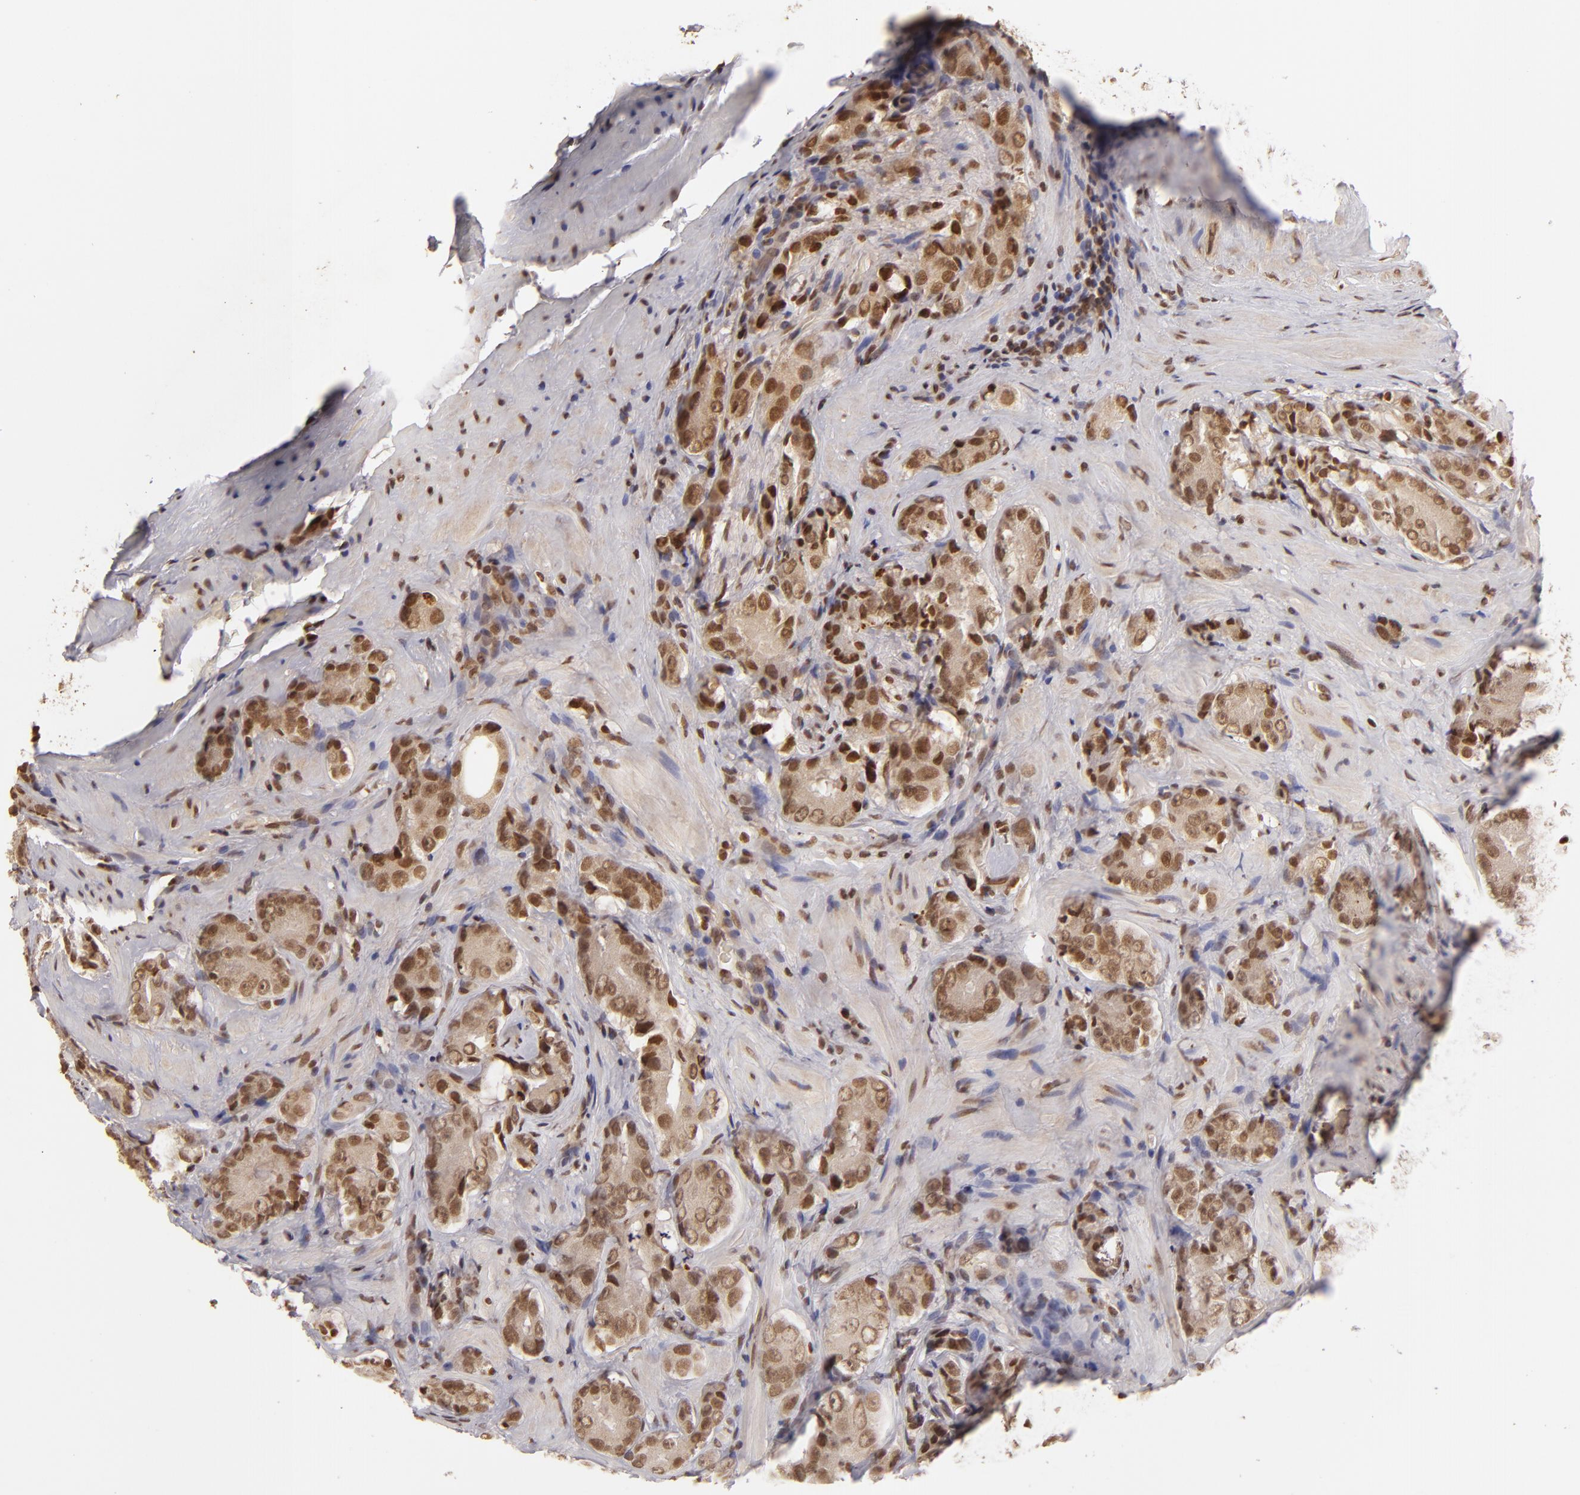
{"staining": {"intensity": "strong", "quantity": ">75%", "location": "nuclear"}, "tissue": "prostate cancer", "cell_type": "Tumor cells", "image_type": "cancer", "snomed": [{"axis": "morphology", "description": "Adenocarcinoma, High grade"}, {"axis": "topography", "description": "Prostate"}], "caption": "Prostate adenocarcinoma (high-grade) stained for a protein demonstrates strong nuclear positivity in tumor cells. The staining is performed using DAB (3,3'-diaminobenzidine) brown chromogen to label protein expression. The nuclei are counter-stained blue using hematoxylin.", "gene": "CUL3", "patient": {"sex": "male", "age": 70}}